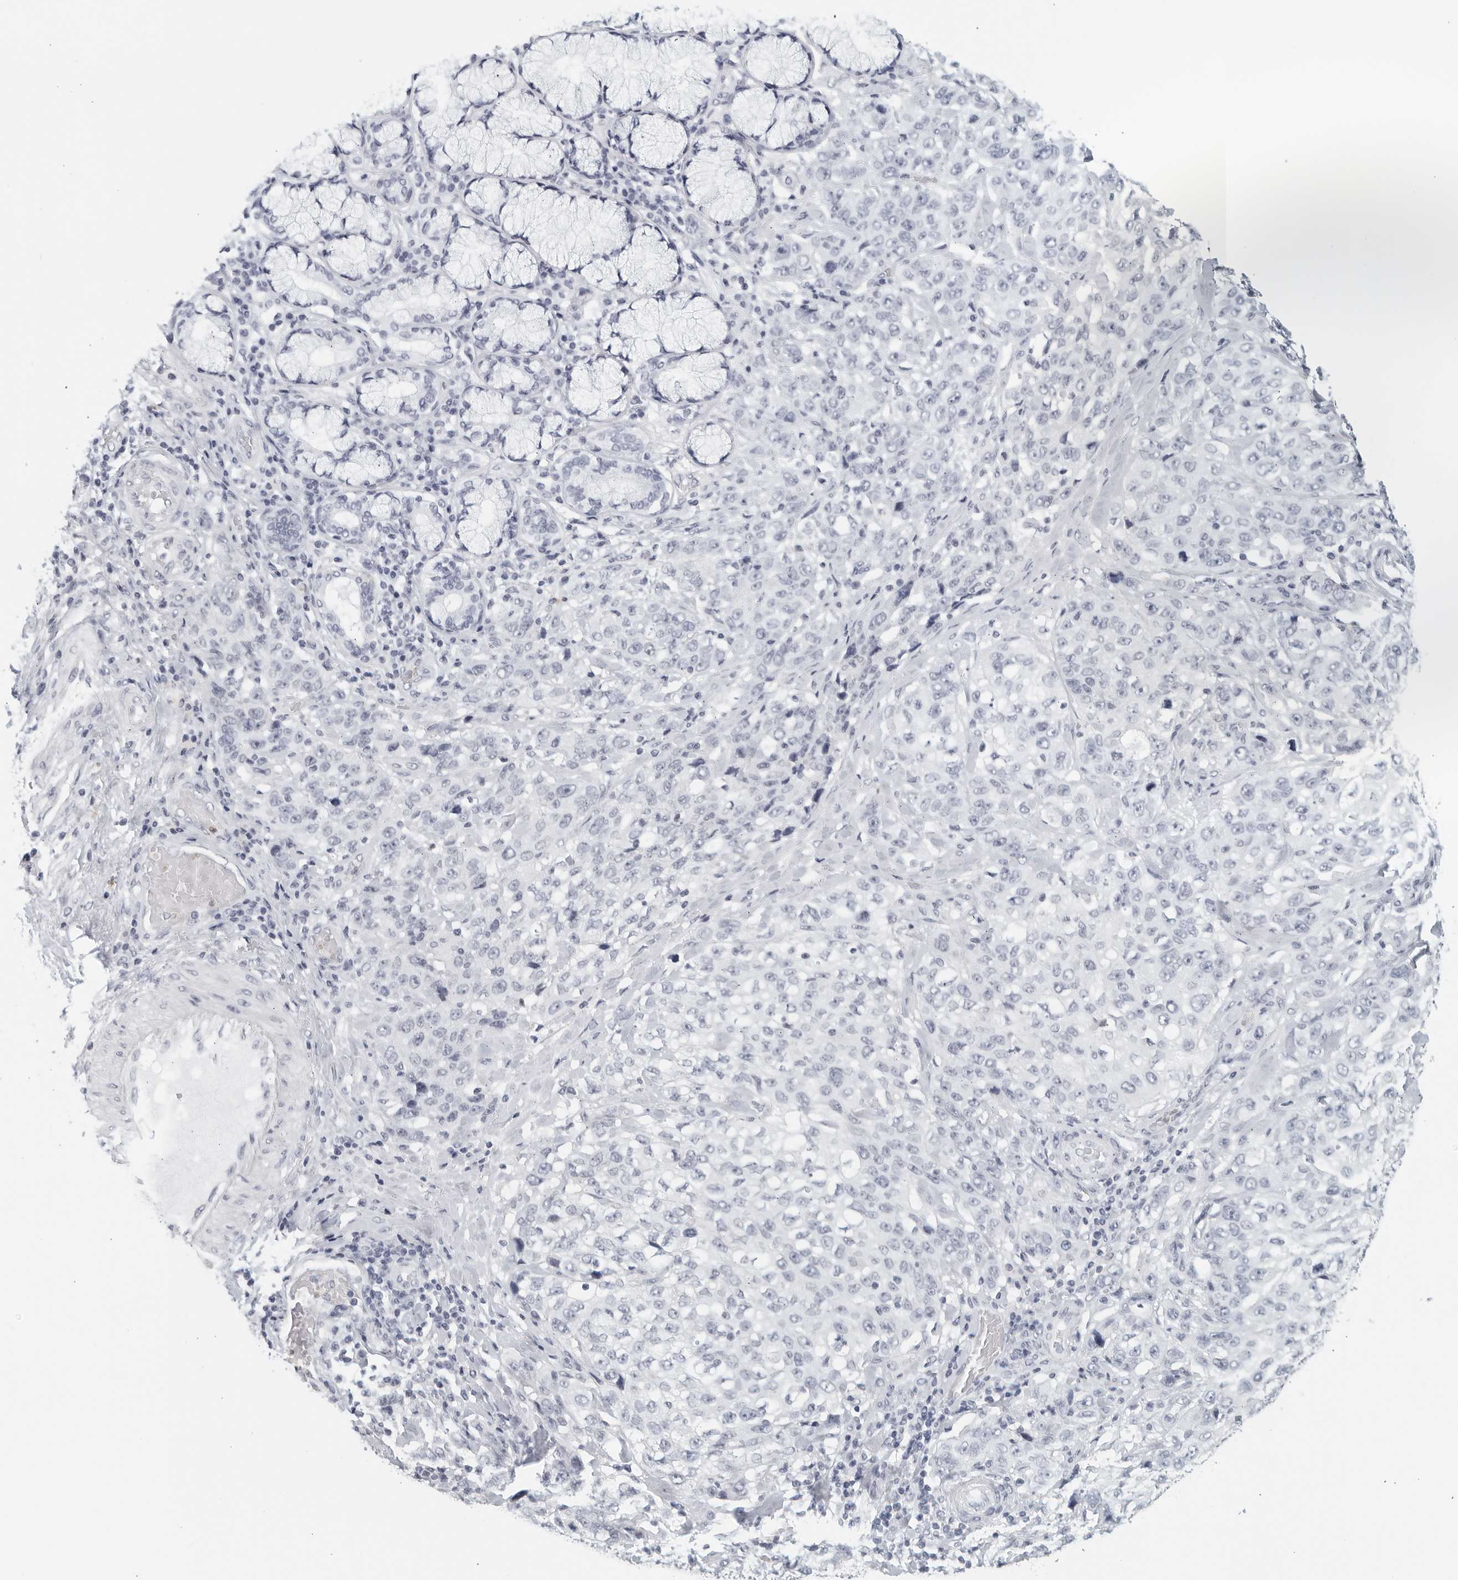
{"staining": {"intensity": "negative", "quantity": "none", "location": "none"}, "tissue": "stomach cancer", "cell_type": "Tumor cells", "image_type": "cancer", "snomed": [{"axis": "morphology", "description": "Adenocarcinoma, NOS"}, {"axis": "topography", "description": "Stomach"}], "caption": "Immunohistochemistry of adenocarcinoma (stomach) shows no positivity in tumor cells. The staining is performed using DAB (3,3'-diaminobenzidine) brown chromogen with nuclei counter-stained in using hematoxylin.", "gene": "KLK7", "patient": {"sex": "male", "age": 48}}